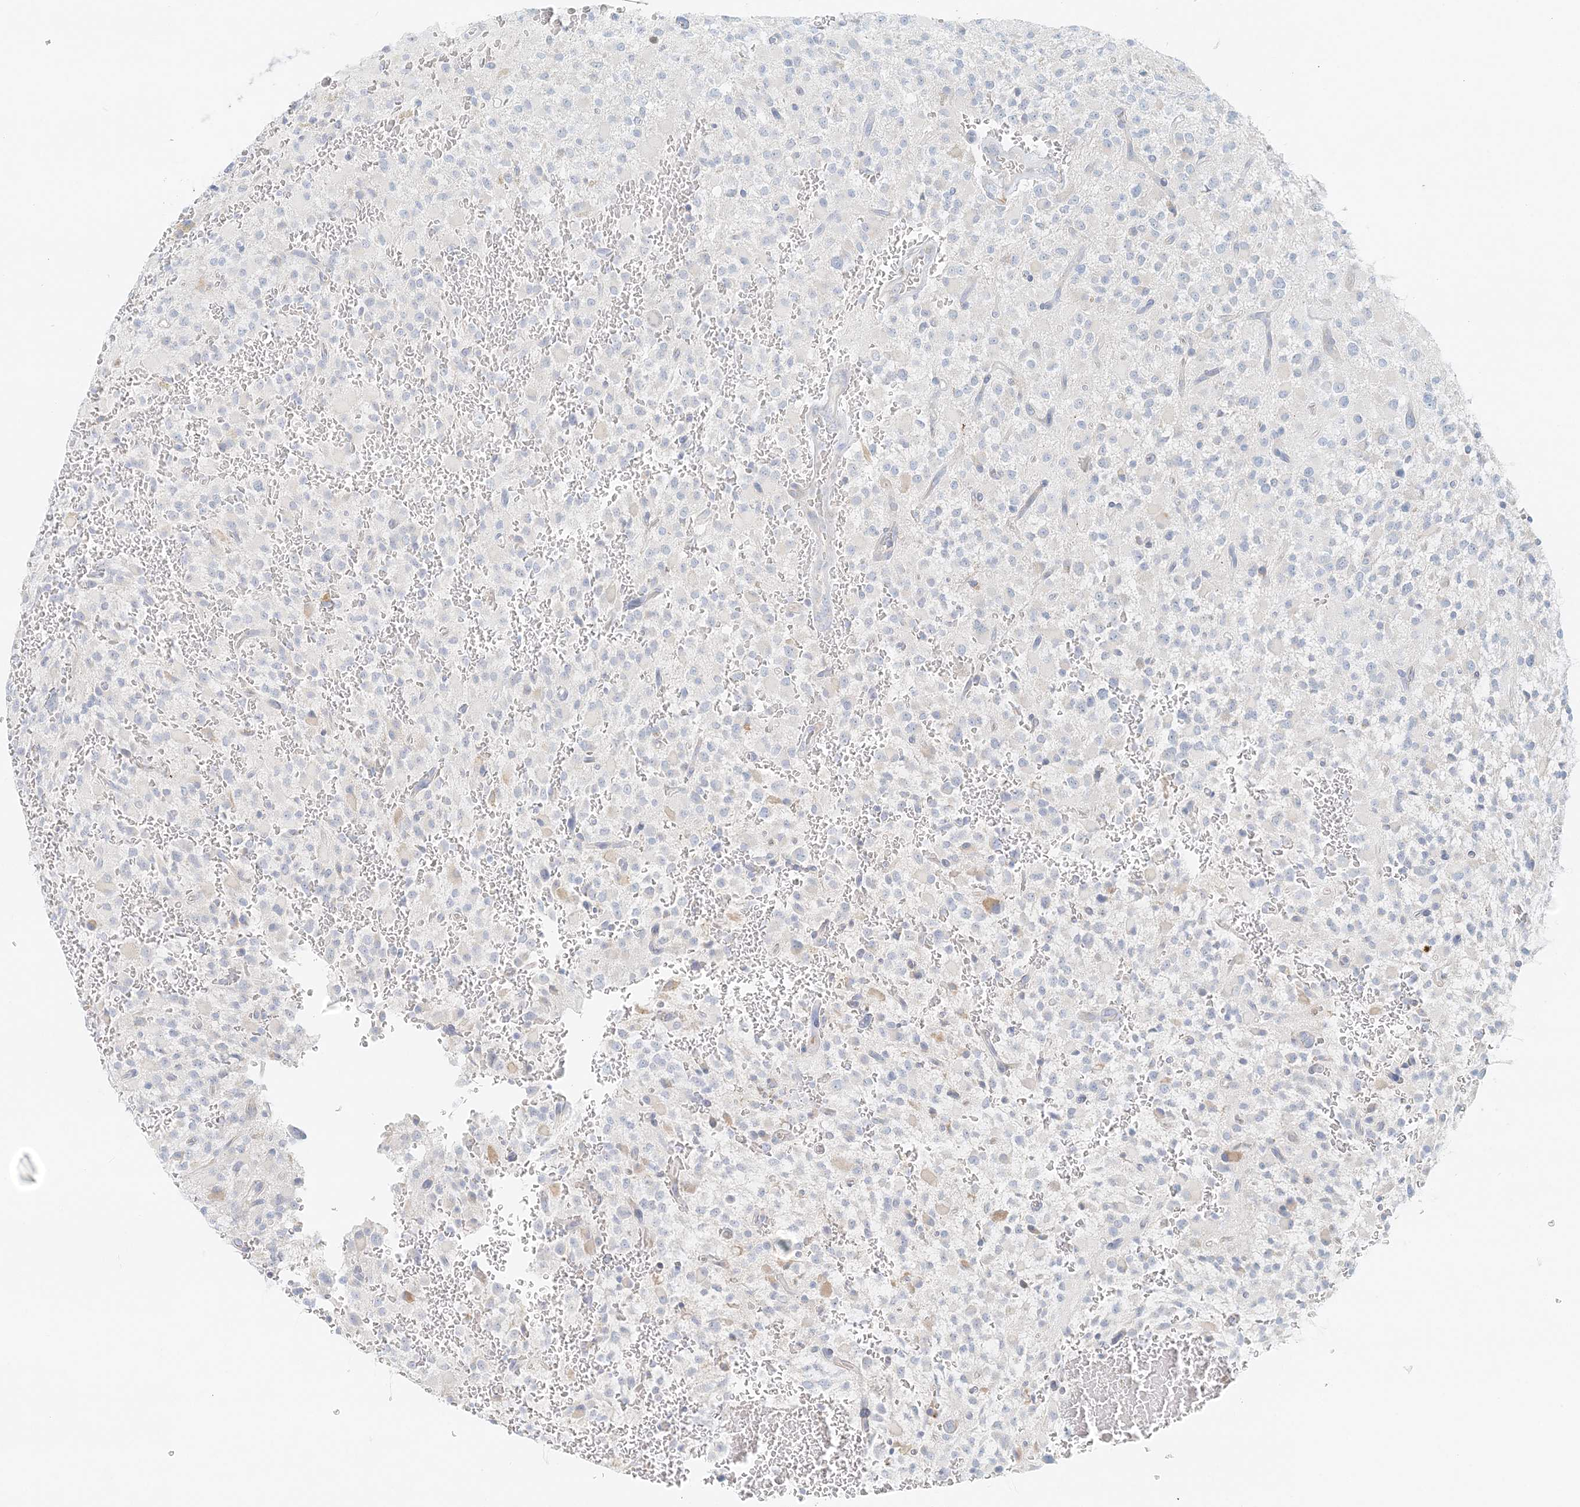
{"staining": {"intensity": "negative", "quantity": "none", "location": "none"}, "tissue": "glioma", "cell_type": "Tumor cells", "image_type": "cancer", "snomed": [{"axis": "morphology", "description": "Glioma, malignant, High grade"}, {"axis": "topography", "description": "Brain"}], "caption": "IHC of glioma reveals no staining in tumor cells. Nuclei are stained in blue.", "gene": "STK11IP", "patient": {"sex": "male", "age": 34}}